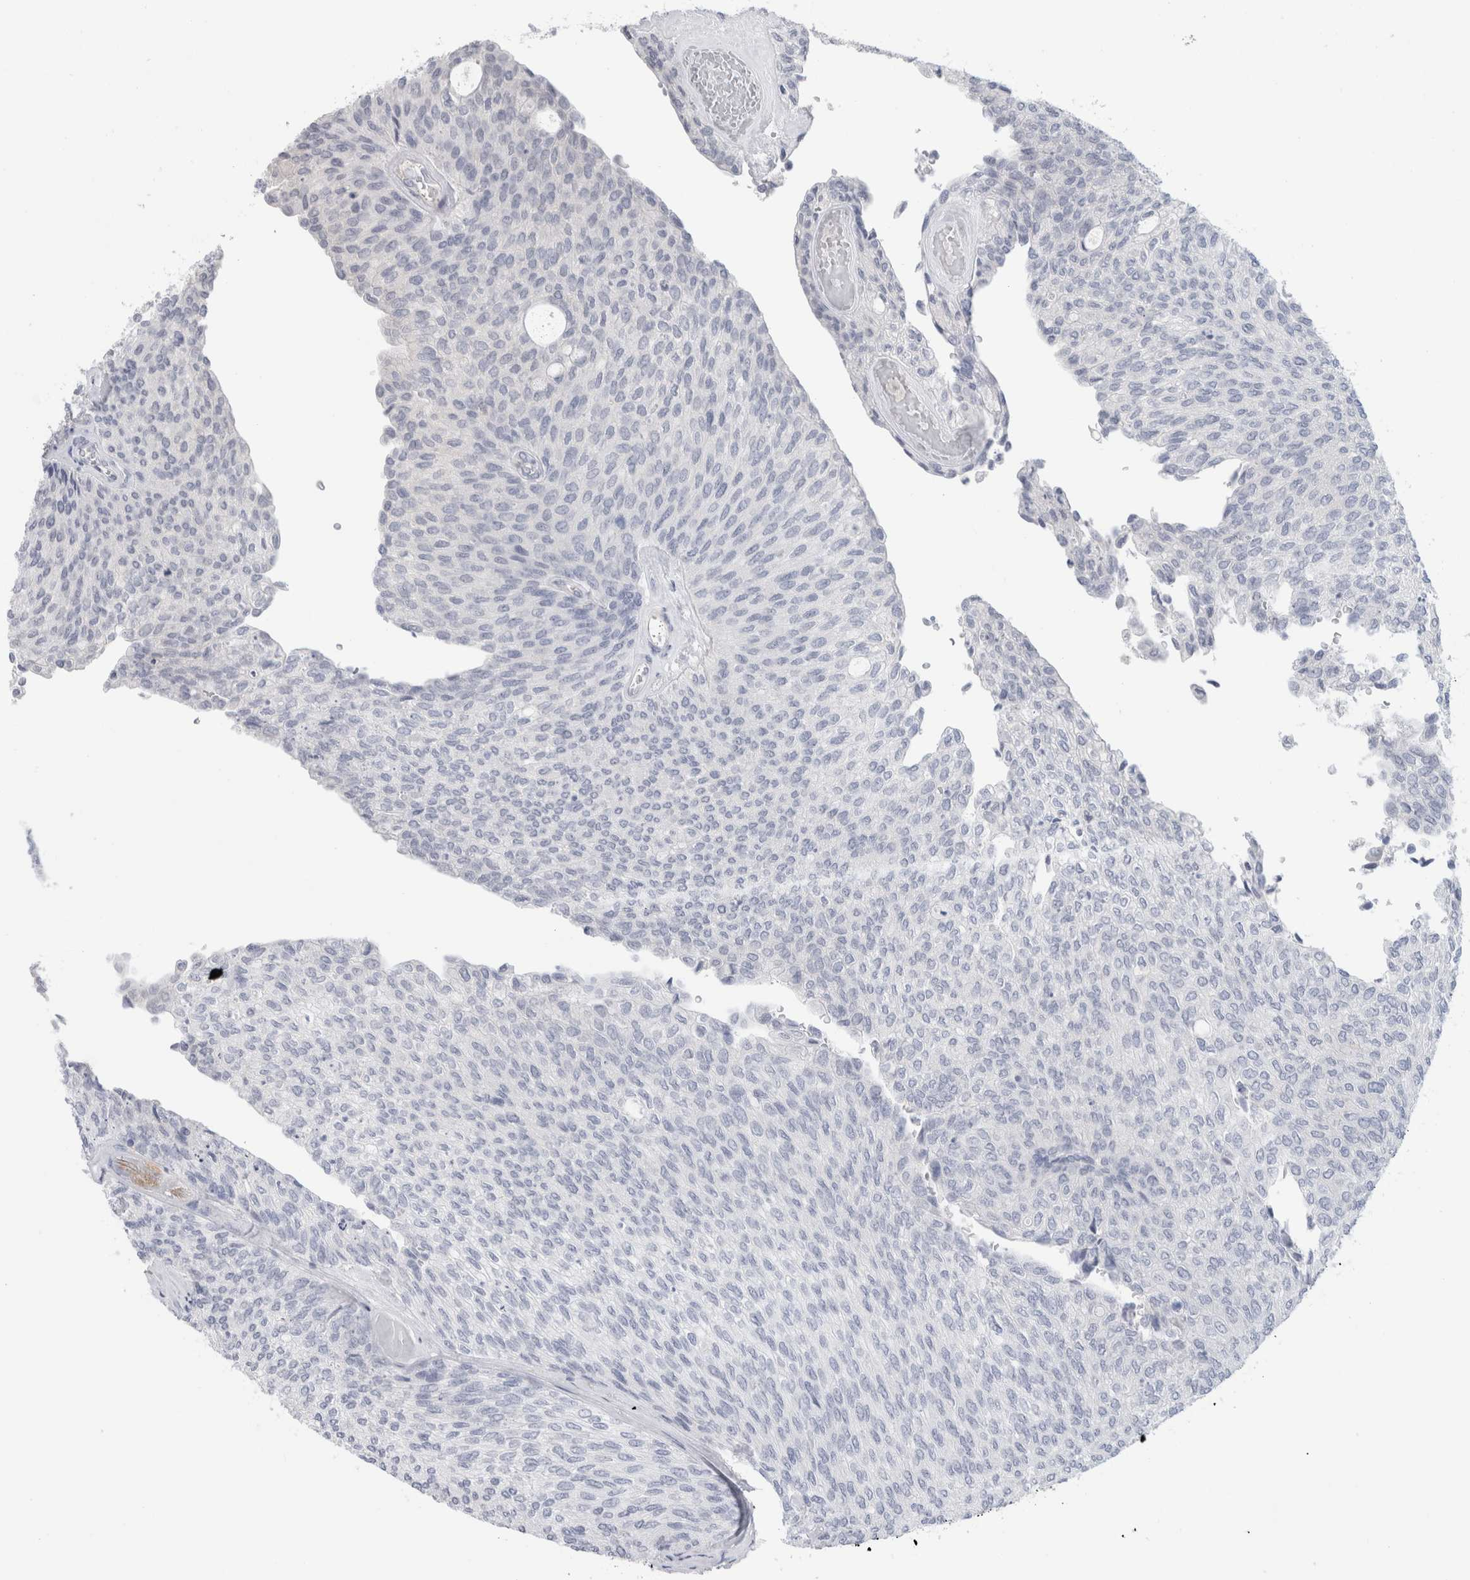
{"staining": {"intensity": "negative", "quantity": "none", "location": "none"}, "tissue": "urothelial cancer", "cell_type": "Tumor cells", "image_type": "cancer", "snomed": [{"axis": "morphology", "description": "Urothelial carcinoma, Low grade"}, {"axis": "topography", "description": "Urinary bladder"}], "caption": "Urothelial cancer stained for a protein using IHC exhibits no expression tumor cells.", "gene": "ANKMY1", "patient": {"sex": "female", "age": 79}}